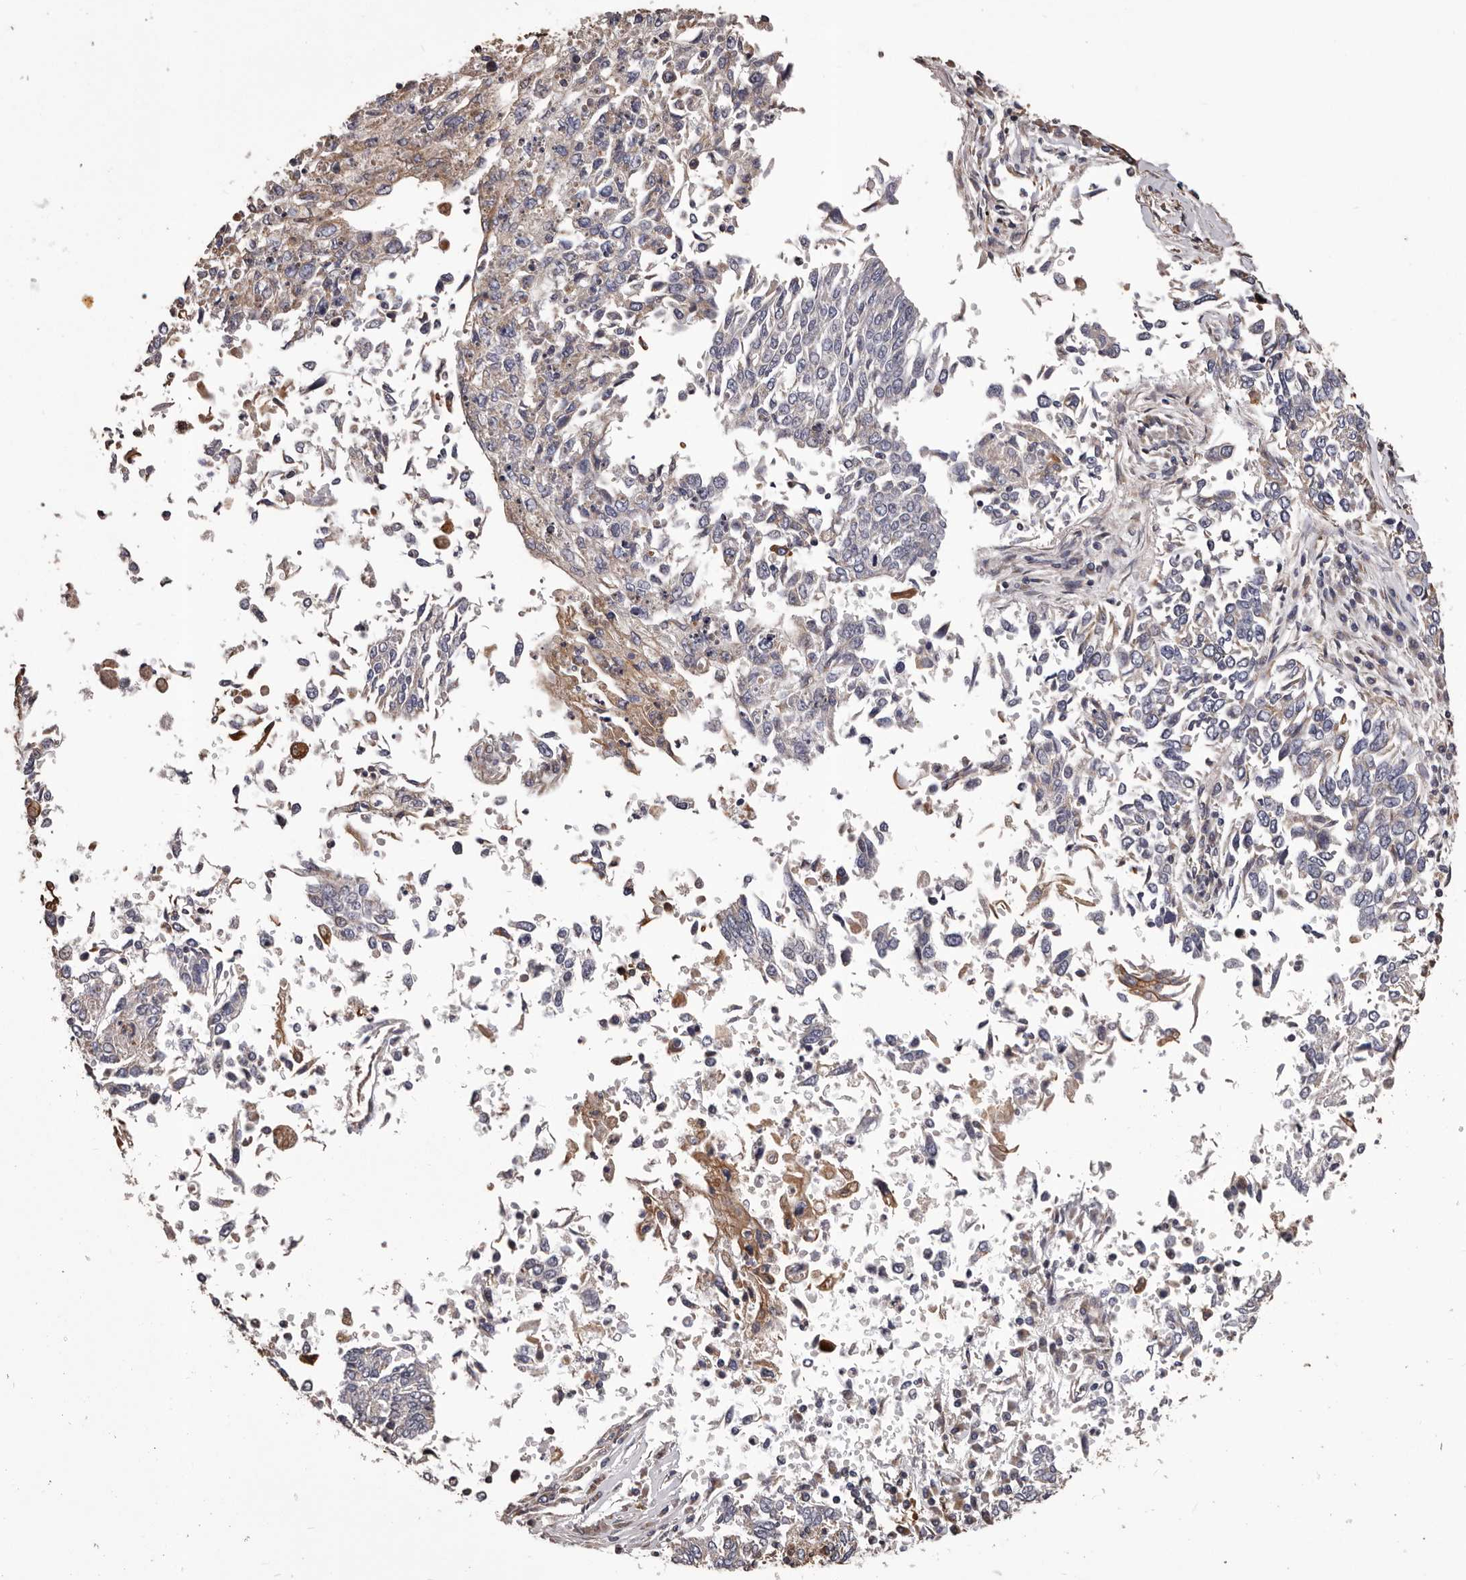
{"staining": {"intensity": "negative", "quantity": "none", "location": "none"}, "tissue": "lung cancer", "cell_type": "Tumor cells", "image_type": "cancer", "snomed": [{"axis": "morphology", "description": "Normal tissue, NOS"}, {"axis": "morphology", "description": "Squamous cell carcinoma, NOS"}, {"axis": "topography", "description": "Cartilage tissue"}, {"axis": "topography", "description": "Bronchus"}, {"axis": "topography", "description": "Lung"}, {"axis": "topography", "description": "Peripheral nerve tissue"}], "caption": "Protein analysis of lung cancer (squamous cell carcinoma) displays no significant staining in tumor cells.", "gene": "CEP104", "patient": {"sex": "female", "age": 49}}